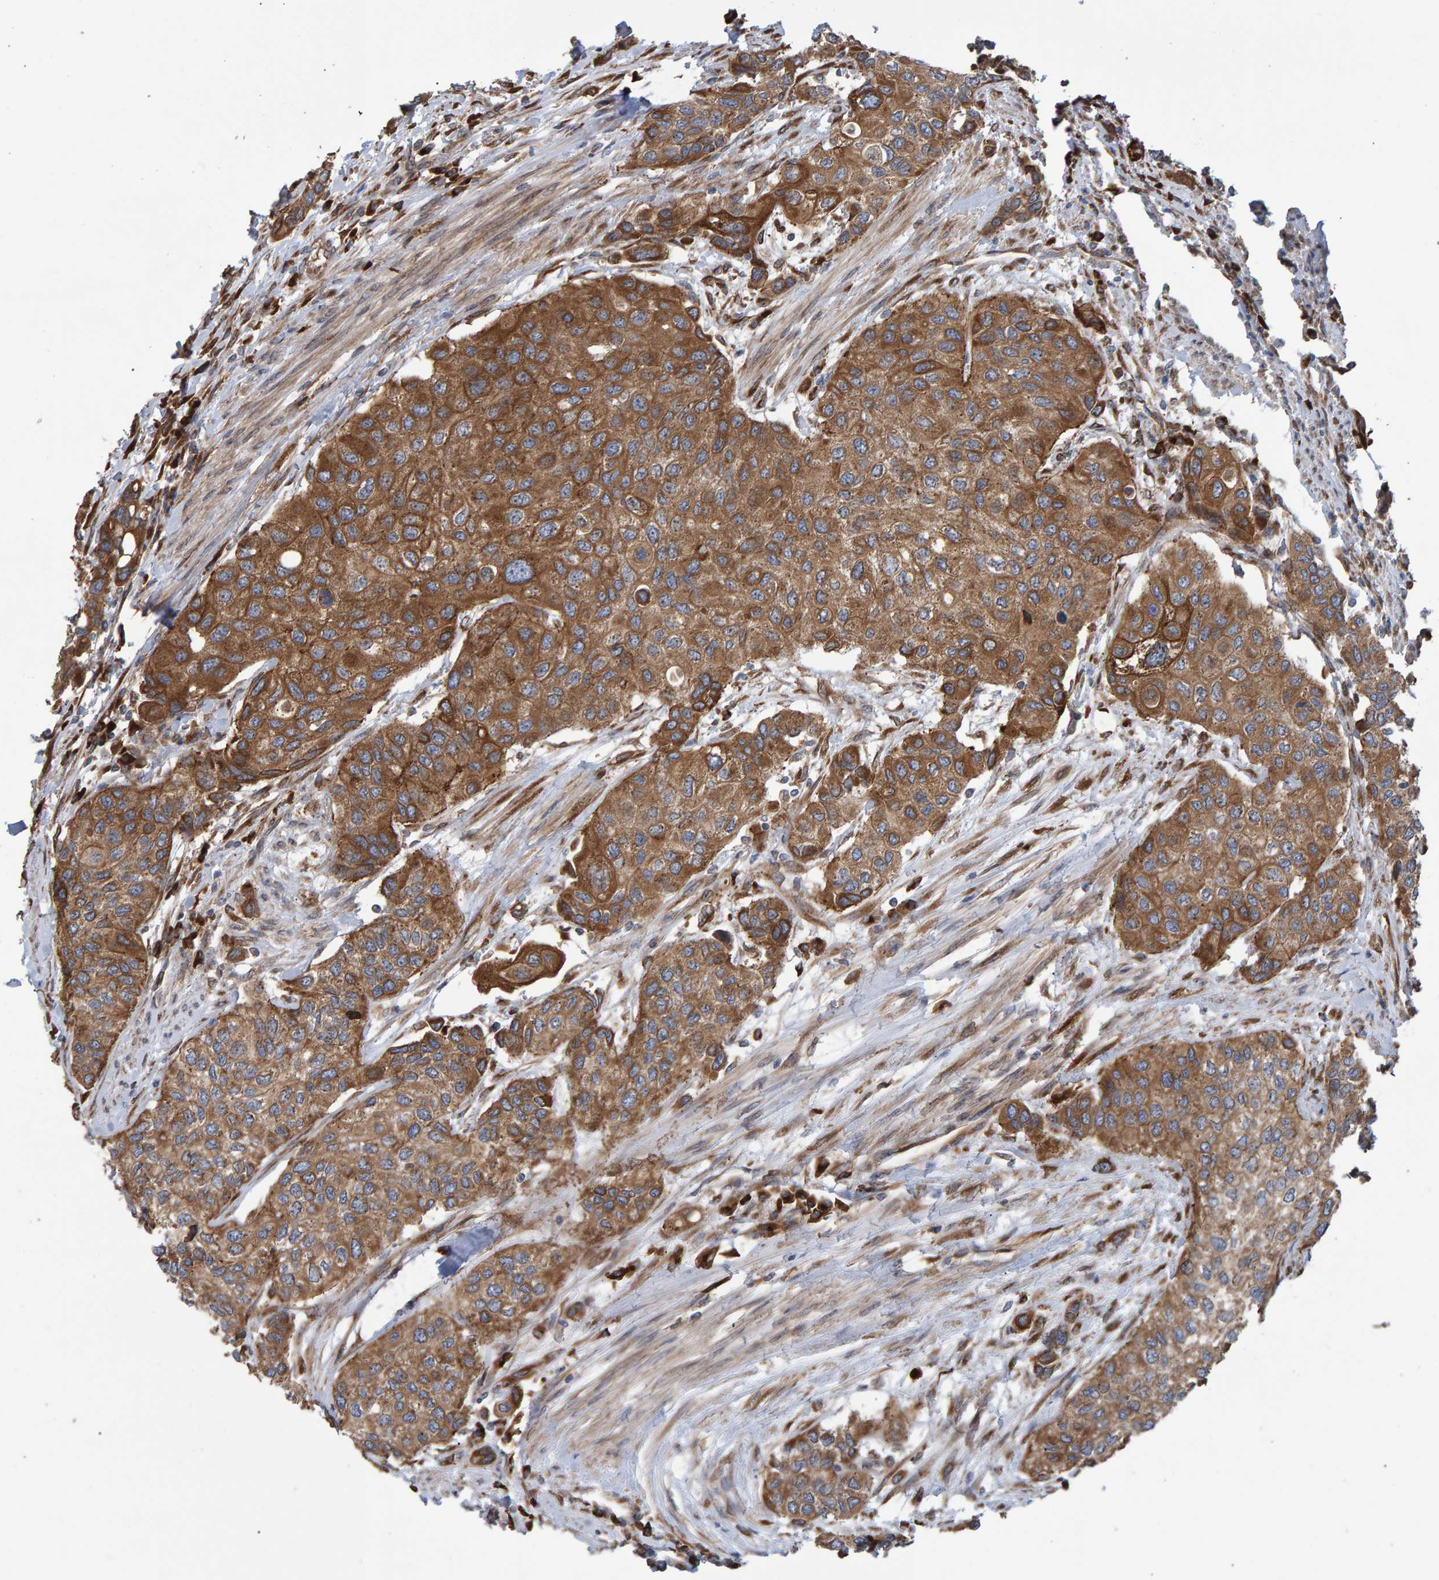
{"staining": {"intensity": "moderate", "quantity": ">75%", "location": "cytoplasmic/membranous"}, "tissue": "urothelial cancer", "cell_type": "Tumor cells", "image_type": "cancer", "snomed": [{"axis": "morphology", "description": "Urothelial carcinoma, High grade"}, {"axis": "topography", "description": "Urinary bladder"}], "caption": "Protein staining reveals moderate cytoplasmic/membranous staining in about >75% of tumor cells in urothelial cancer.", "gene": "FAM117A", "patient": {"sex": "female", "age": 56}}